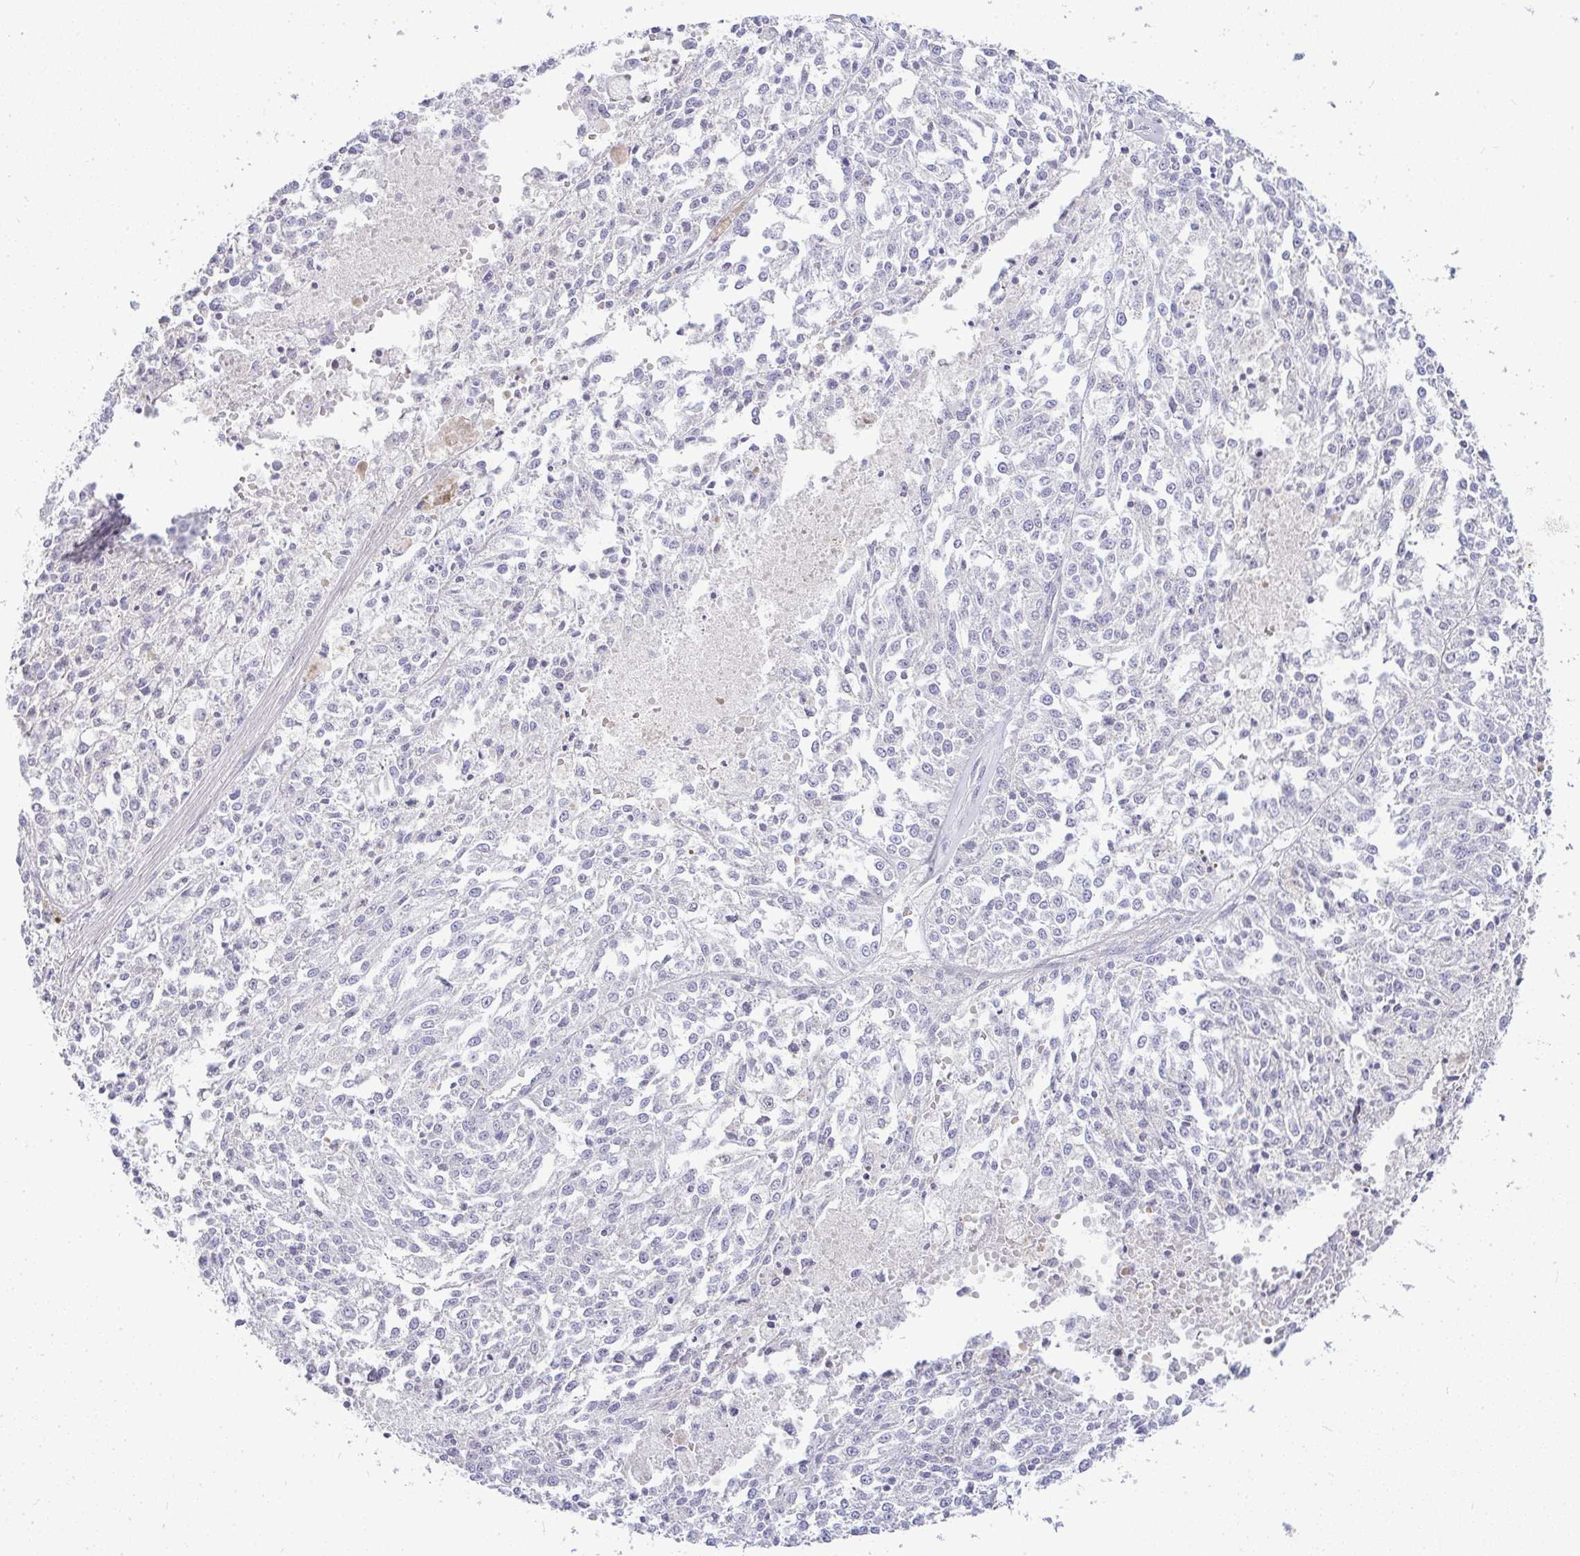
{"staining": {"intensity": "negative", "quantity": "none", "location": "none"}, "tissue": "melanoma", "cell_type": "Tumor cells", "image_type": "cancer", "snomed": [{"axis": "morphology", "description": "Malignant melanoma, NOS"}, {"axis": "topography", "description": "Skin"}], "caption": "Protein analysis of melanoma demonstrates no significant expression in tumor cells.", "gene": "LIPE", "patient": {"sex": "female", "age": 64}}